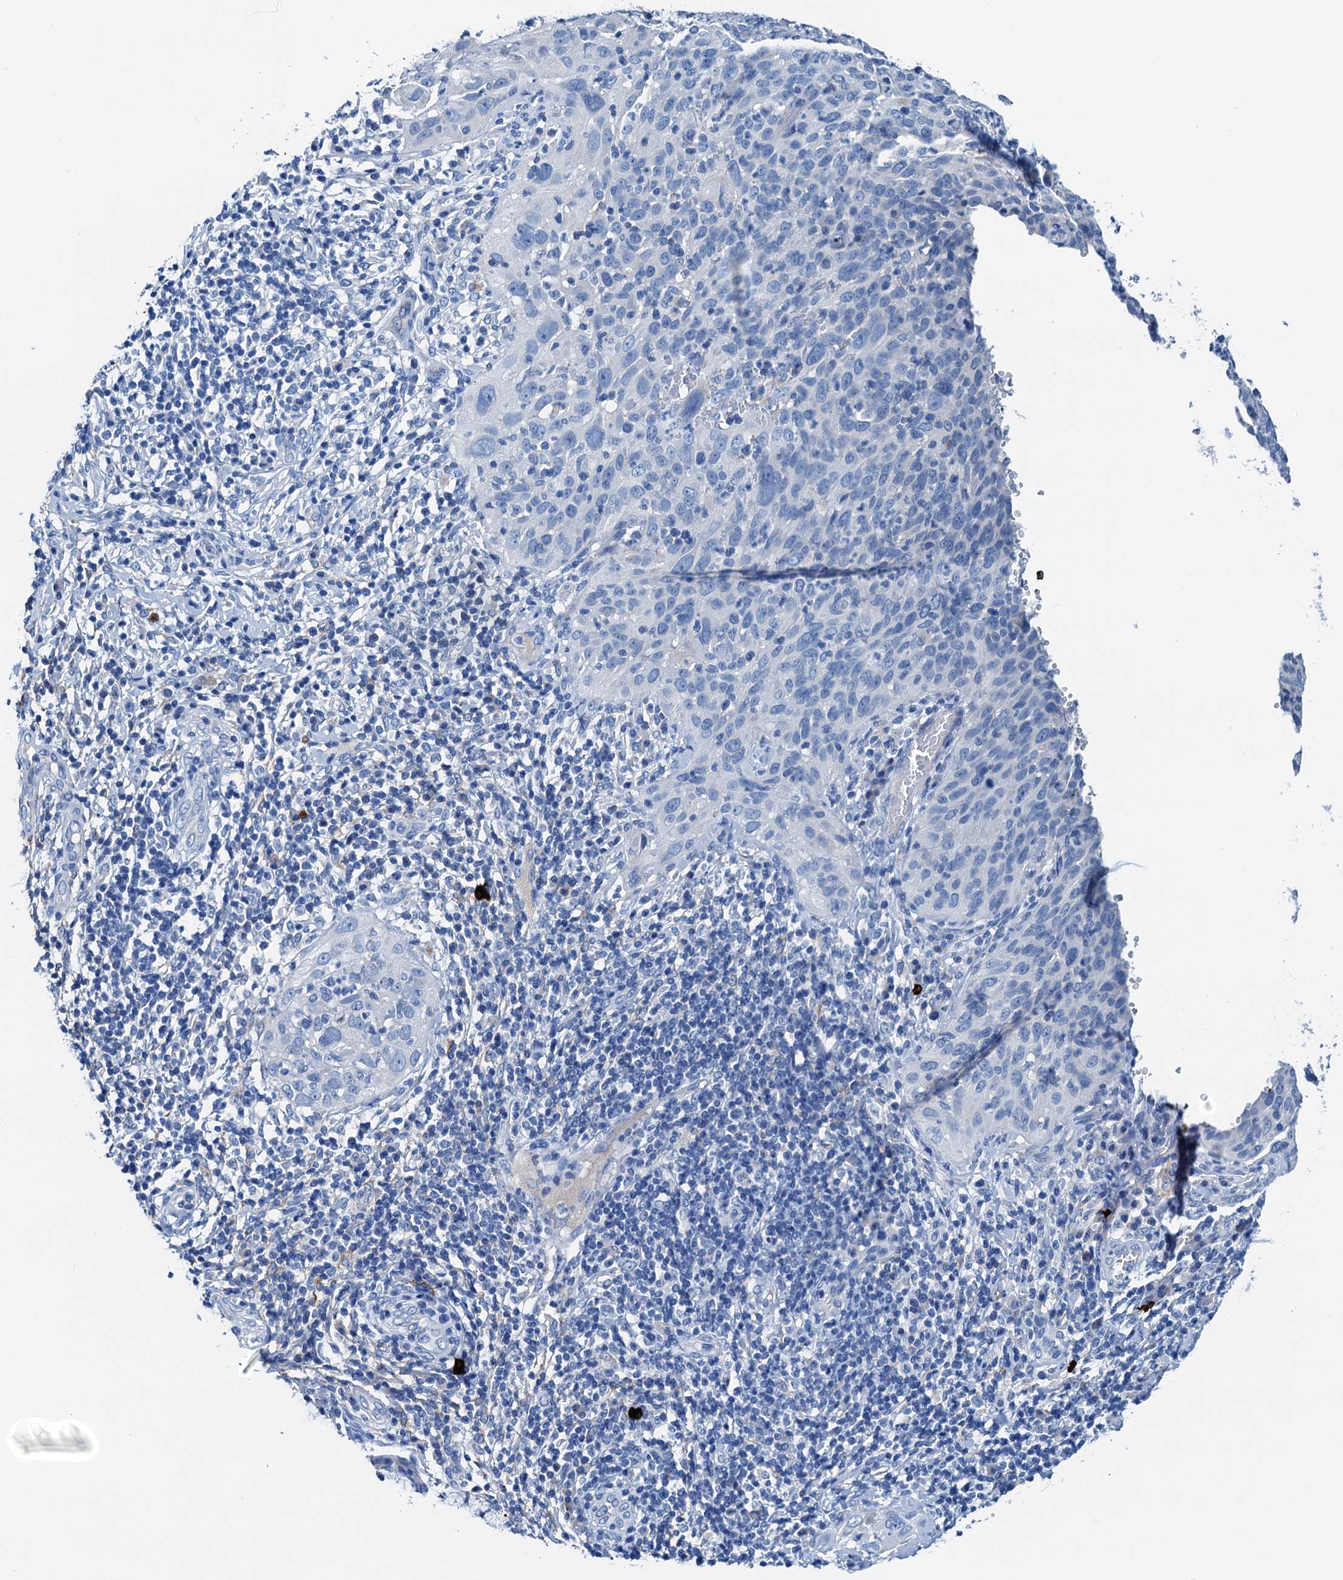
{"staining": {"intensity": "negative", "quantity": "none", "location": "none"}, "tissue": "cervical cancer", "cell_type": "Tumor cells", "image_type": "cancer", "snomed": [{"axis": "morphology", "description": "Squamous cell carcinoma, NOS"}, {"axis": "topography", "description": "Cervix"}], "caption": "DAB immunohistochemical staining of human cervical squamous cell carcinoma exhibits no significant positivity in tumor cells.", "gene": "C1QTNF4", "patient": {"sex": "female", "age": 31}}